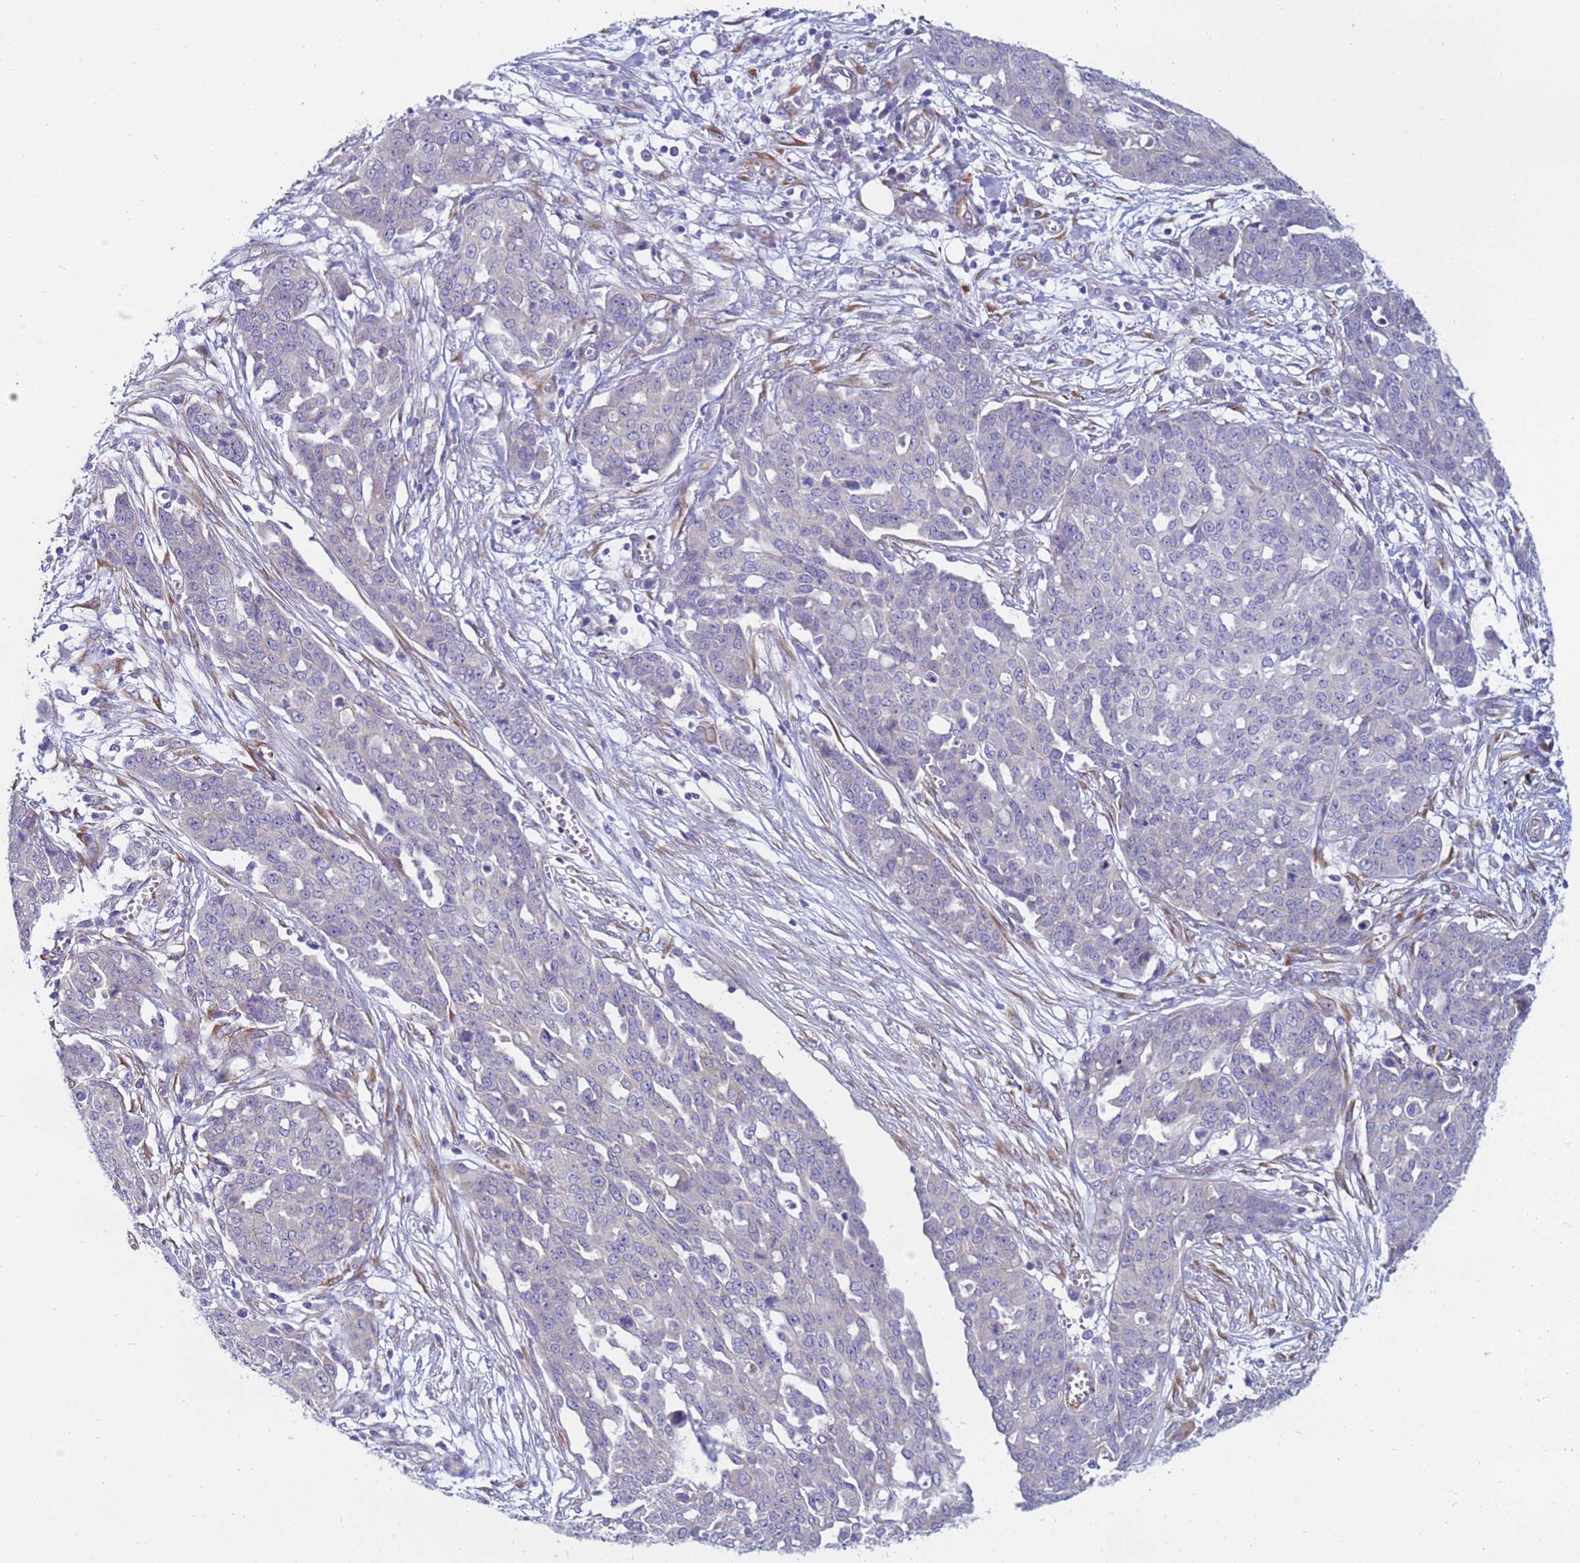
{"staining": {"intensity": "negative", "quantity": "none", "location": "none"}, "tissue": "ovarian cancer", "cell_type": "Tumor cells", "image_type": "cancer", "snomed": [{"axis": "morphology", "description": "Cystadenocarcinoma, serous, NOS"}, {"axis": "topography", "description": "Soft tissue"}, {"axis": "topography", "description": "Ovary"}], "caption": "Serous cystadenocarcinoma (ovarian) was stained to show a protein in brown. There is no significant staining in tumor cells.", "gene": "TRPC6", "patient": {"sex": "female", "age": 57}}